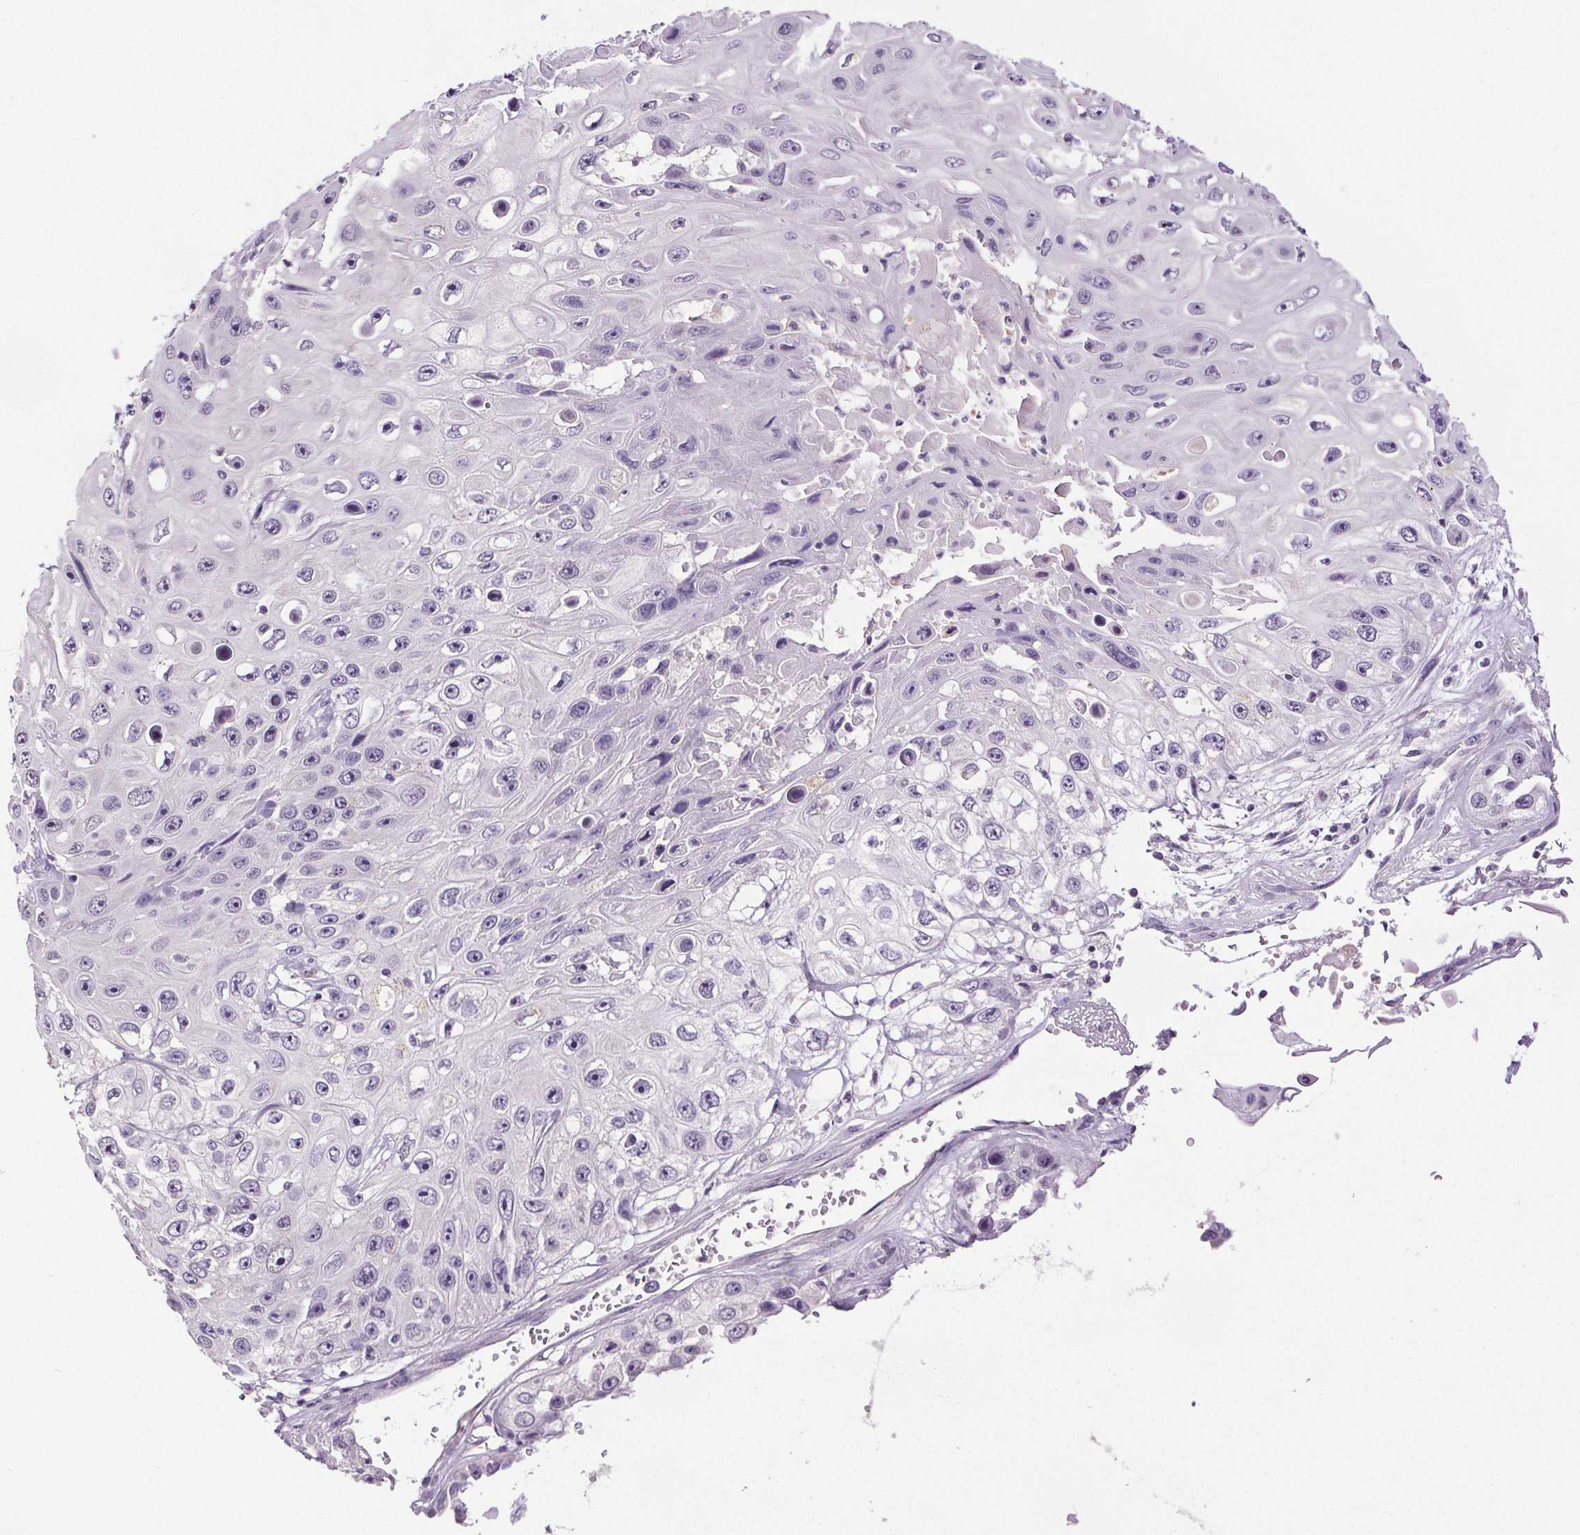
{"staining": {"intensity": "negative", "quantity": "none", "location": "none"}, "tissue": "skin cancer", "cell_type": "Tumor cells", "image_type": "cancer", "snomed": [{"axis": "morphology", "description": "Squamous cell carcinoma, NOS"}, {"axis": "topography", "description": "Skin"}], "caption": "Skin squamous cell carcinoma was stained to show a protein in brown. There is no significant positivity in tumor cells.", "gene": "GPIHBP1", "patient": {"sex": "male", "age": 82}}